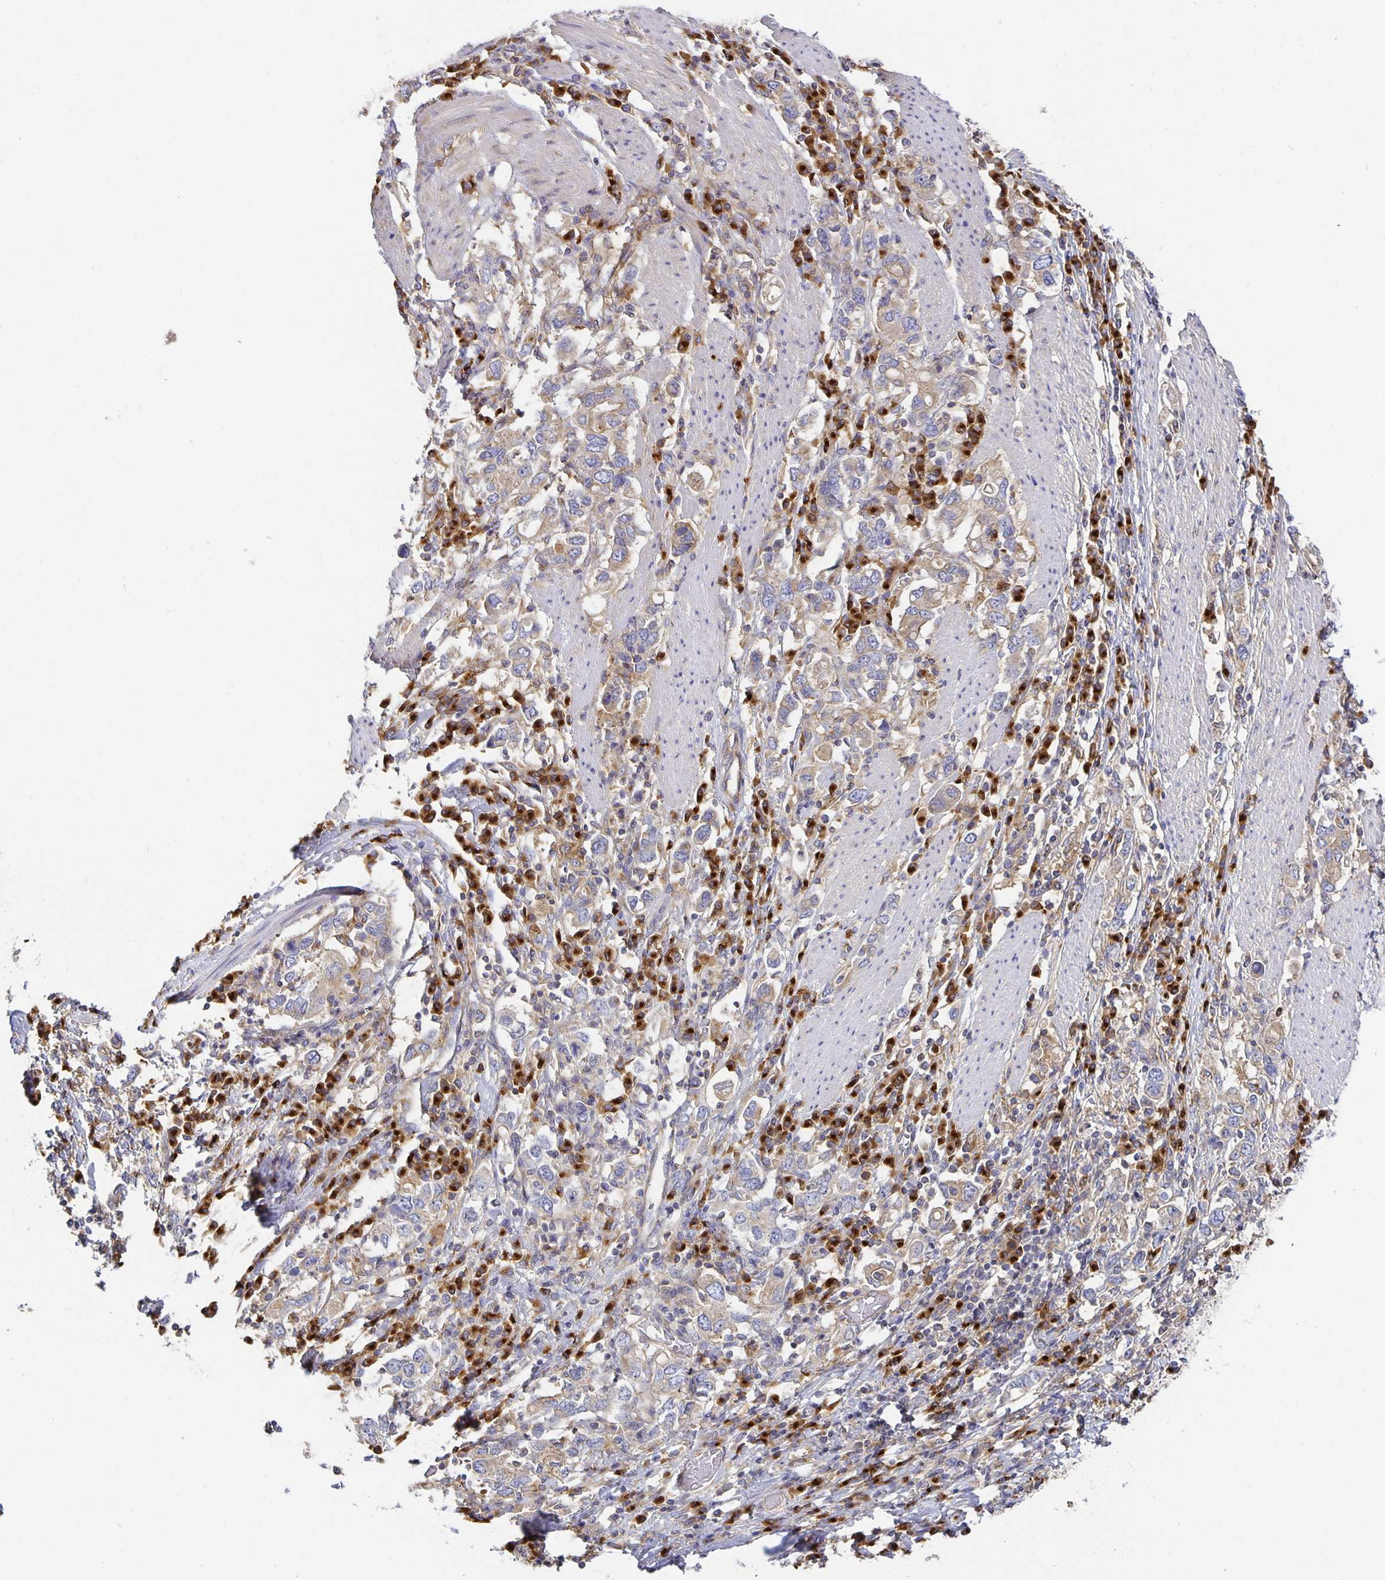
{"staining": {"intensity": "weak", "quantity": ">75%", "location": "cytoplasmic/membranous"}, "tissue": "stomach cancer", "cell_type": "Tumor cells", "image_type": "cancer", "snomed": [{"axis": "morphology", "description": "Adenocarcinoma, NOS"}, {"axis": "topography", "description": "Stomach, upper"}, {"axis": "topography", "description": "Stomach"}], "caption": "There is low levels of weak cytoplasmic/membranous expression in tumor cells of adenocarcinoma (stomach), as demonstrated by immunohistochemical staining (brown color).", "gene": "USO1", "patient": {"sex": "male", "age": 62}}